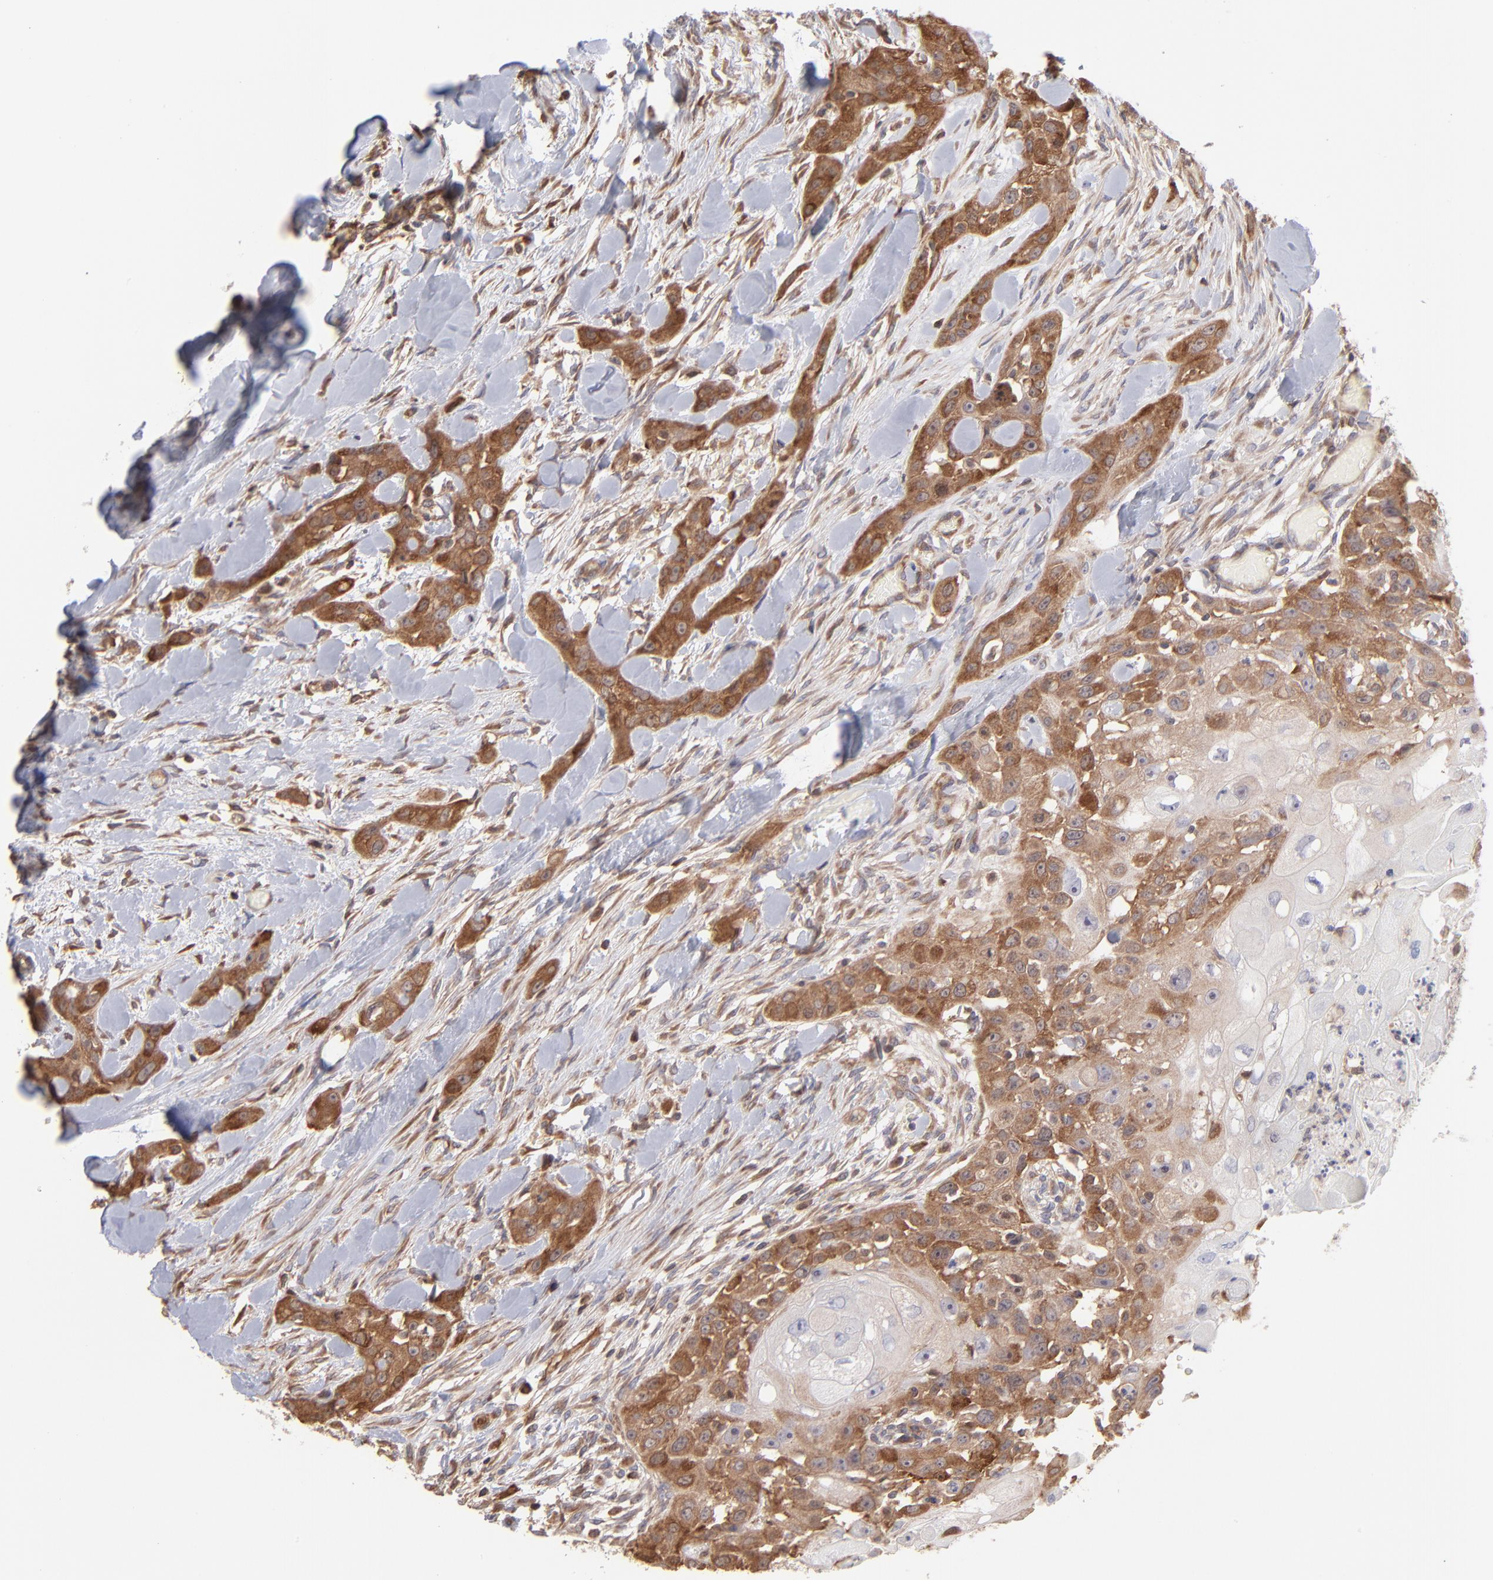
{"staining": {"intensity": "moderate", "quantity": ">75%", "location": "cytoplasmic/membranous"}, "tissue": "head and neck cancer", "cell_type": "Tumor cells", "image_type": "cancer", "snomed": [{"axis": "morphology", "description": "Neoplasm, malignant, NOS"}, {"axis": "topography", "description": "Salivary gland"}, {"axis": "topography", "description": "Head-Neck"}], "caption": "Moderate cytoplasmic/membranous protein positivity is identified in approximately >75% of tumor cells in head and neck cancer (neoplasm (malignant)).", "gene": "MAPRE1", "patient": {"sex": "male", "age": 43}}